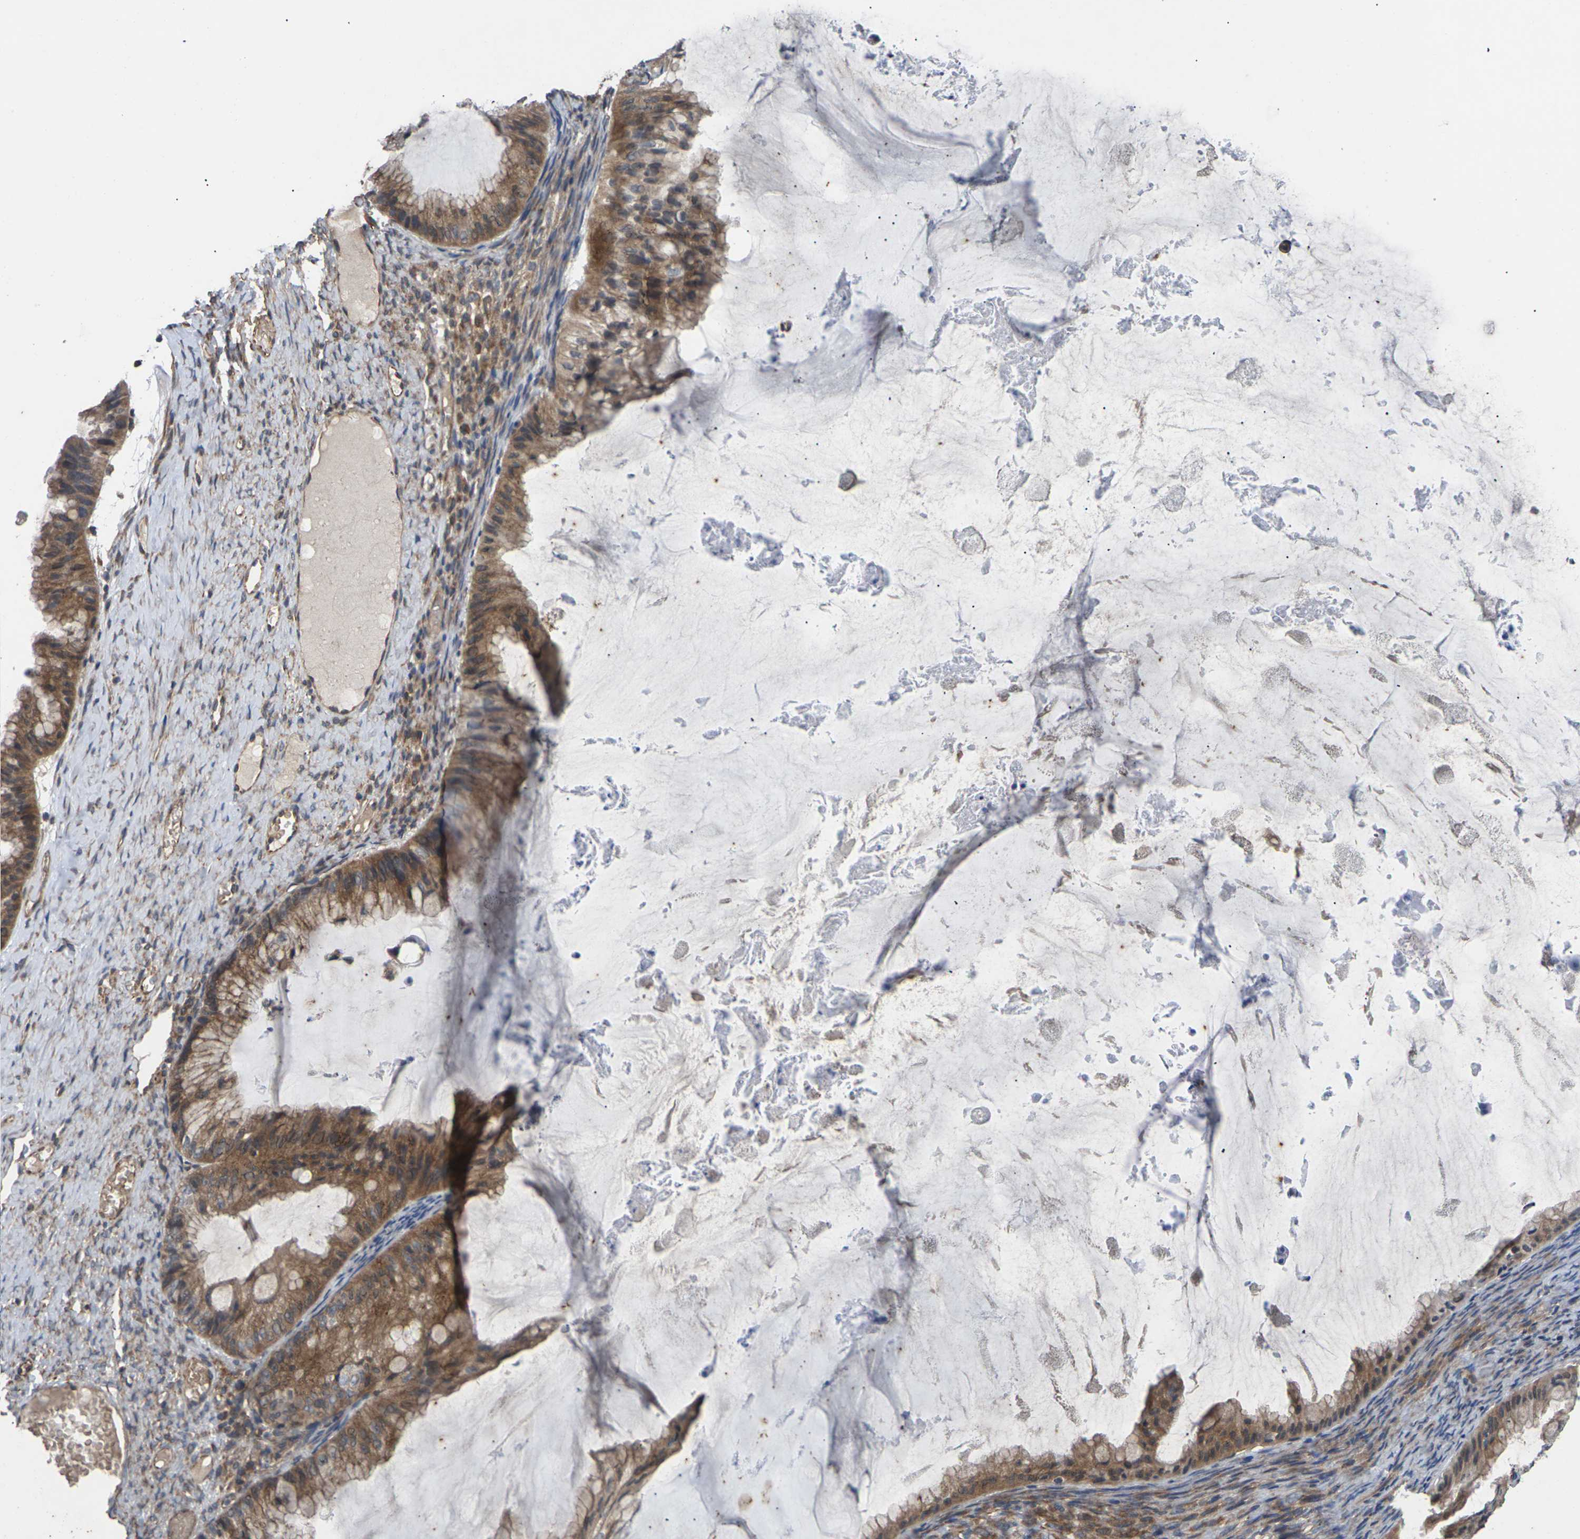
{"staining": {"intensity": "moderate", "quantity": ">75%", "location": "cytoplasmic/membranous"}, "tissue": "ovarian cancer", "cell_type": "Tumor cells", "image_type": "cancer", "snomed": [{"axis": "morphology", "description": "Cystadenocarcinoma, mucinous, NOS"}, {"axis": "topography", "description": "Ovary"}], "caption": "Immunohistochemical staining of mucinous cystadenocarcinoma (ovarian) shows medium levels of moderate cytoplasmic/membranous positivity in approximately >75% of tumor cells.", "gene": "DKK2", "patient": {"sex": "female", "age": 61}}